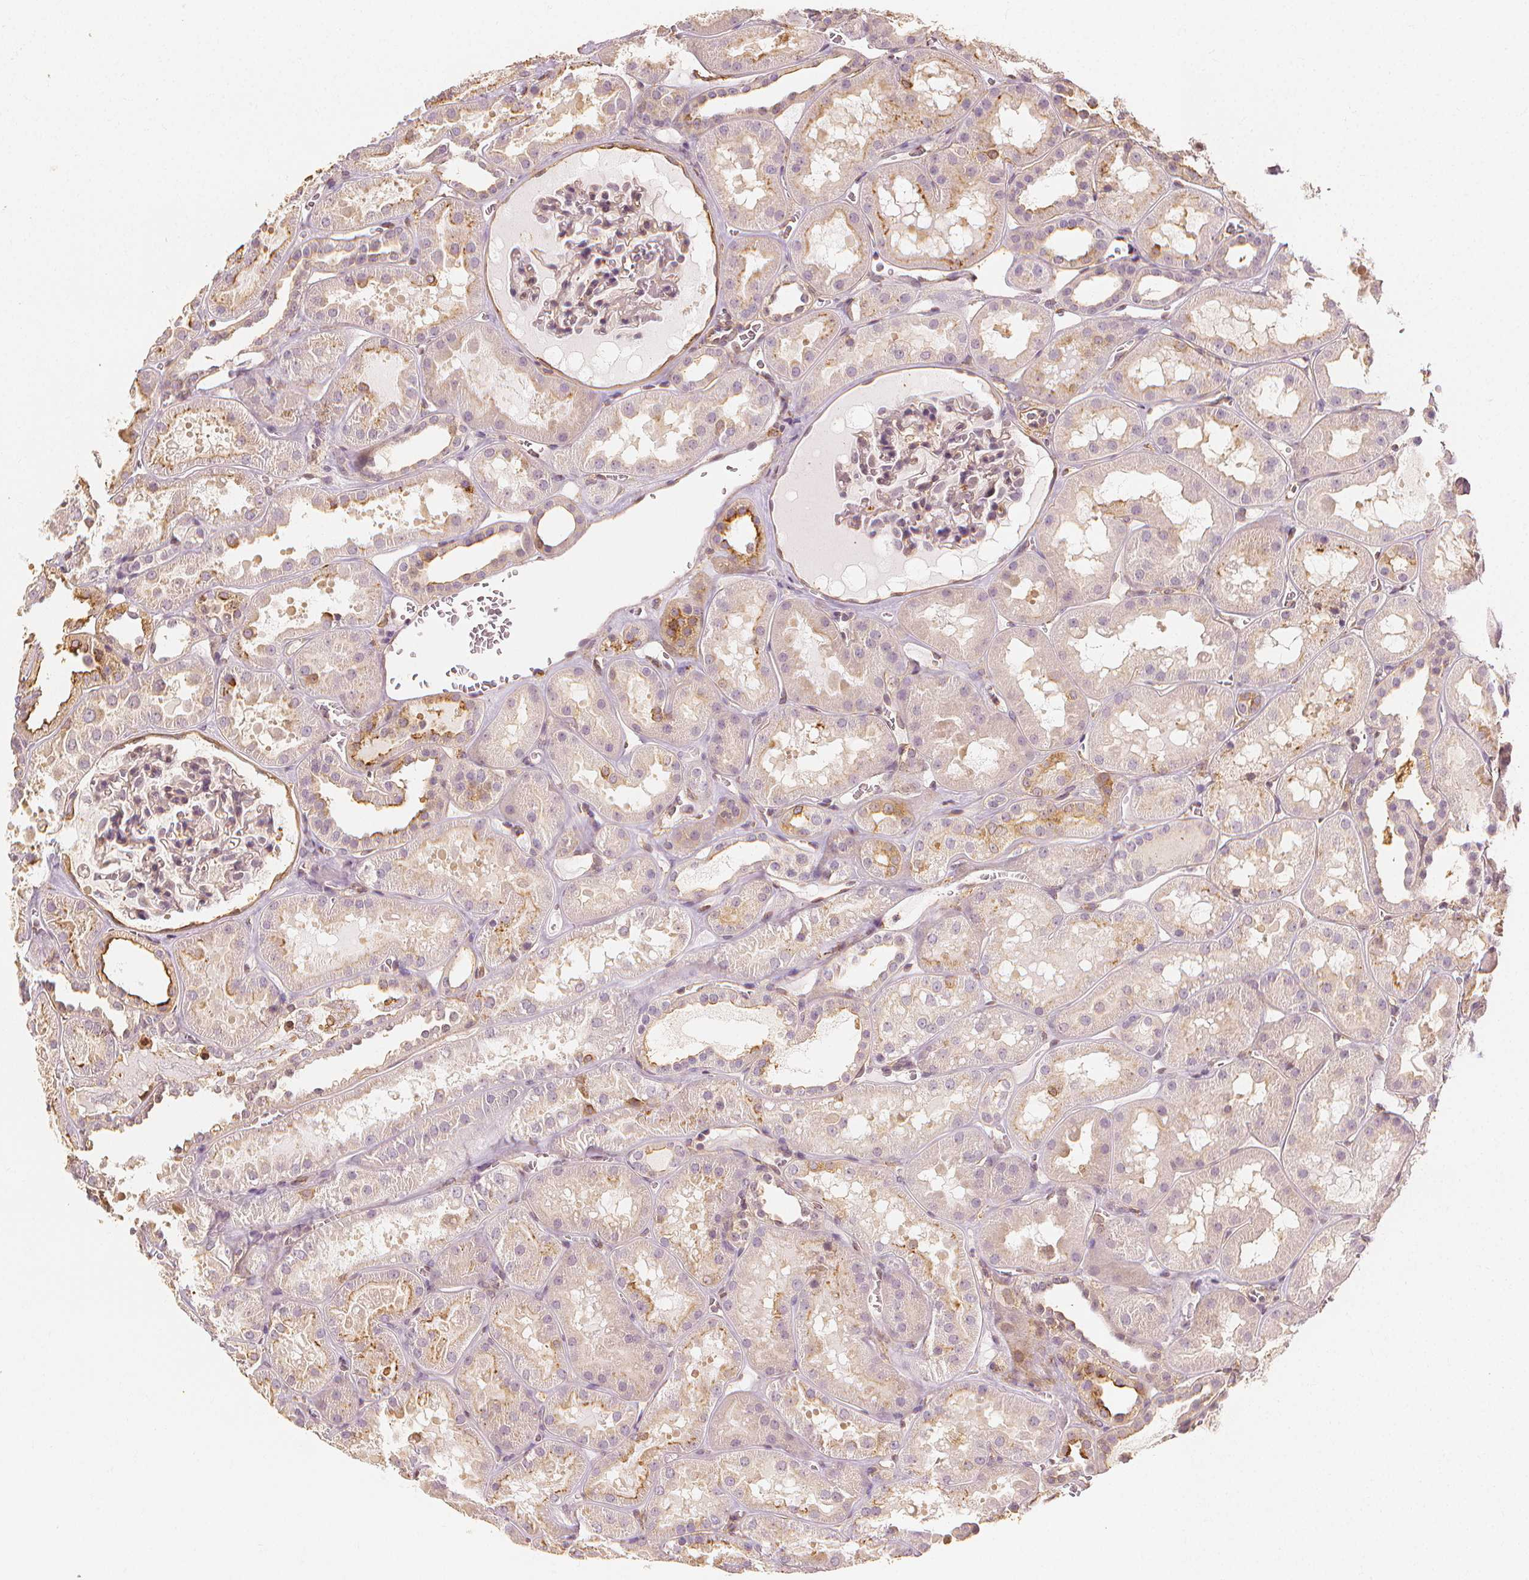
{"staining": {"intensity": "negative", "quantity": "none", "location": "none"}, "tissue": "kidney", "cell_type": "Cells in glomeruli", "image_type": "normal", "snomed": [{"axis": "morphology", "description": "Normal tissue, NOS"}, {"axis": "topography", "description": "Kidney"}], "caption": "This is an immunohistochemistry histopathology image of normal kidney. There is no positivity in cells in glomeruli.", "gene": "ARHGAP26", "patient": {"sex": "female", "age": 41}}